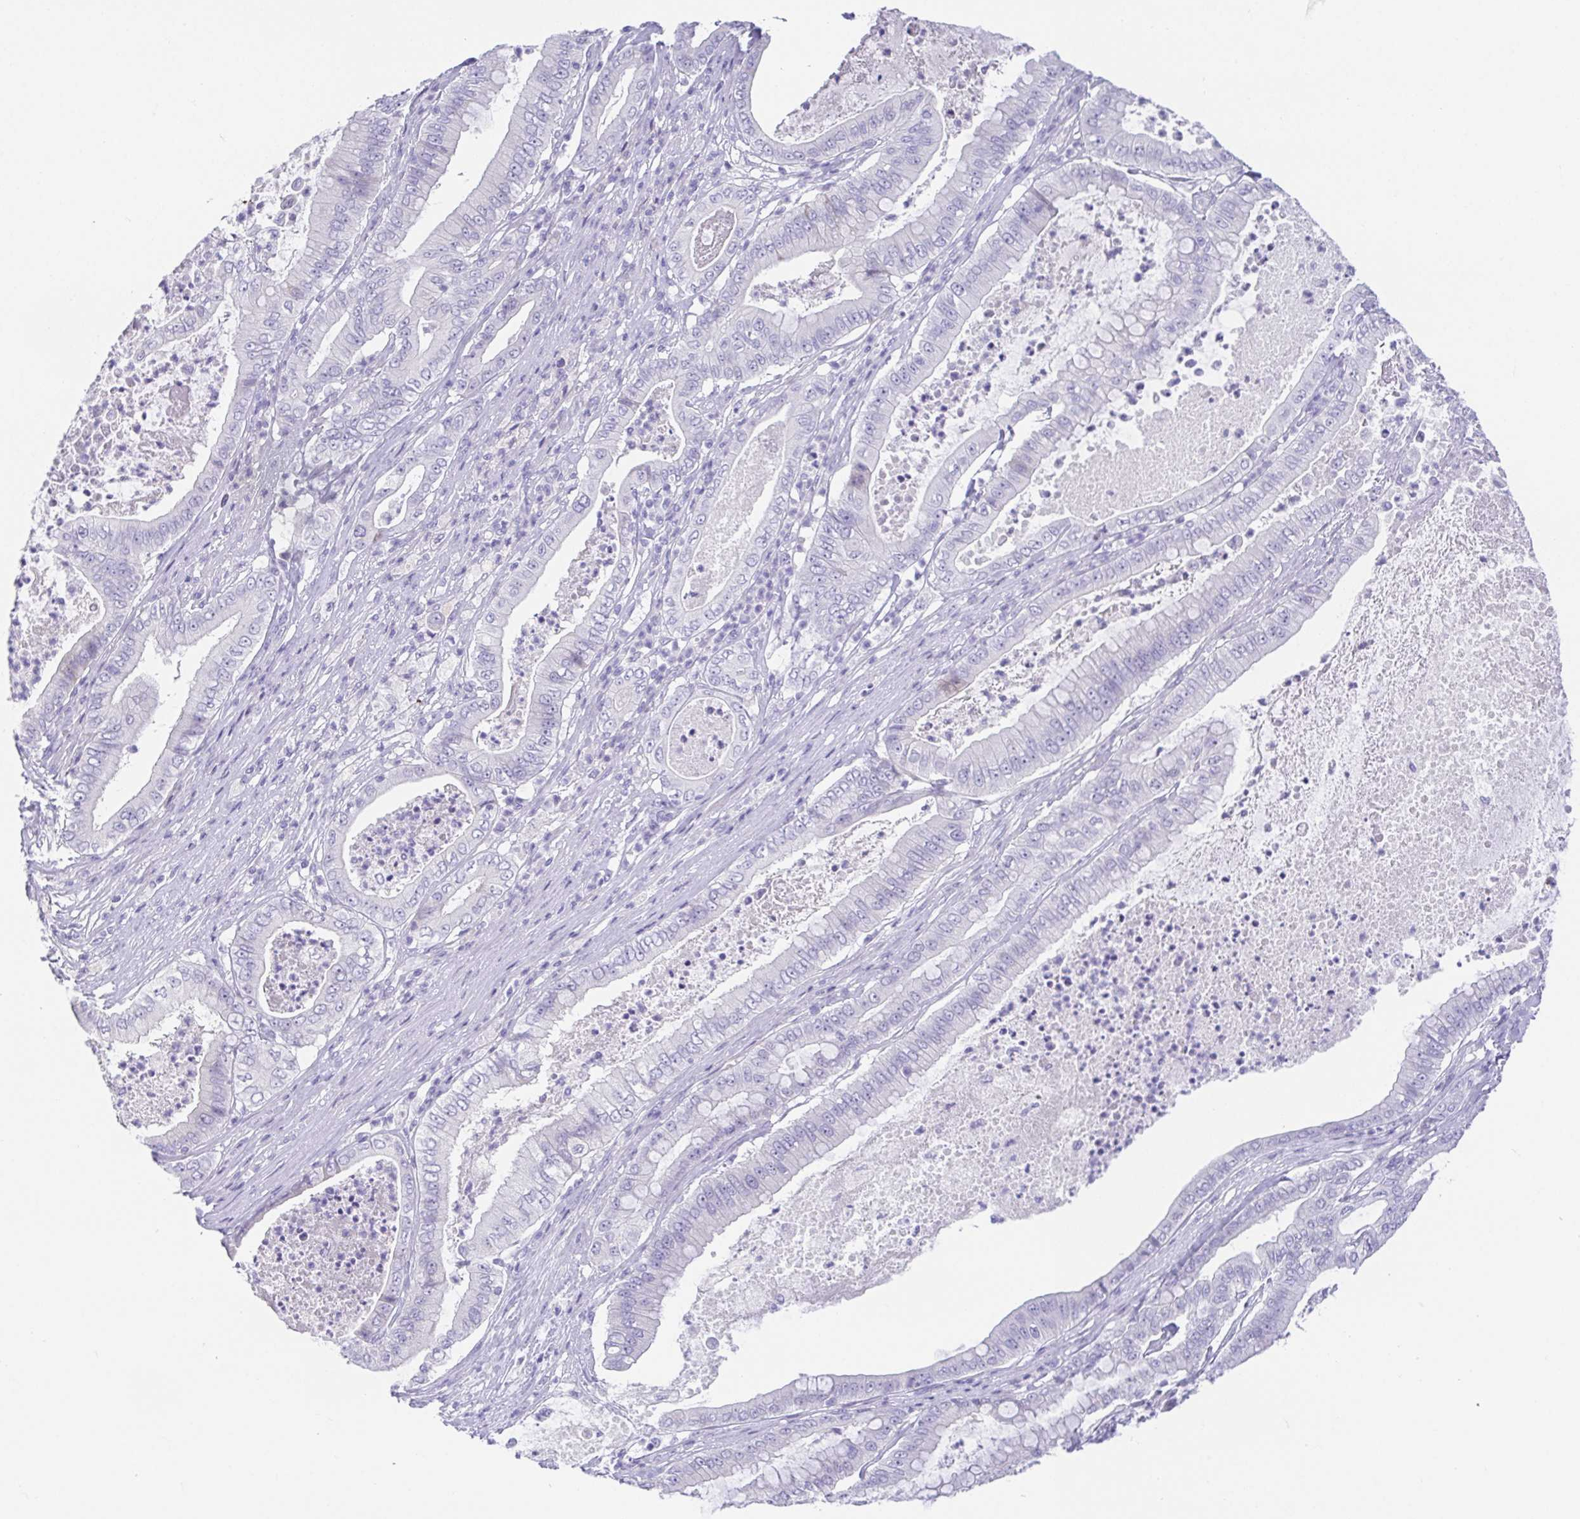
{"staining": {"intensity": "negative", "quantity": "none", "location": "none"}, "tissue": "pancreatic cancer", "cell_type": "Tumor cells", "image_type": "cancer", "snomed": [{"axis": "morphology", "description": "Adenocarcinoma, NOS"}, {"axis": "topography", "description": "Pancreas"}], "caption": "The immunohistochemistry histopathology image has no significant expression in tumor cells of pancreatic cancer tissue. (Immunohistochemistry, brightfield microscopy, high magnification).", "gene": "HAPLN2", "patient": {"sex": "male", "age": 71}}